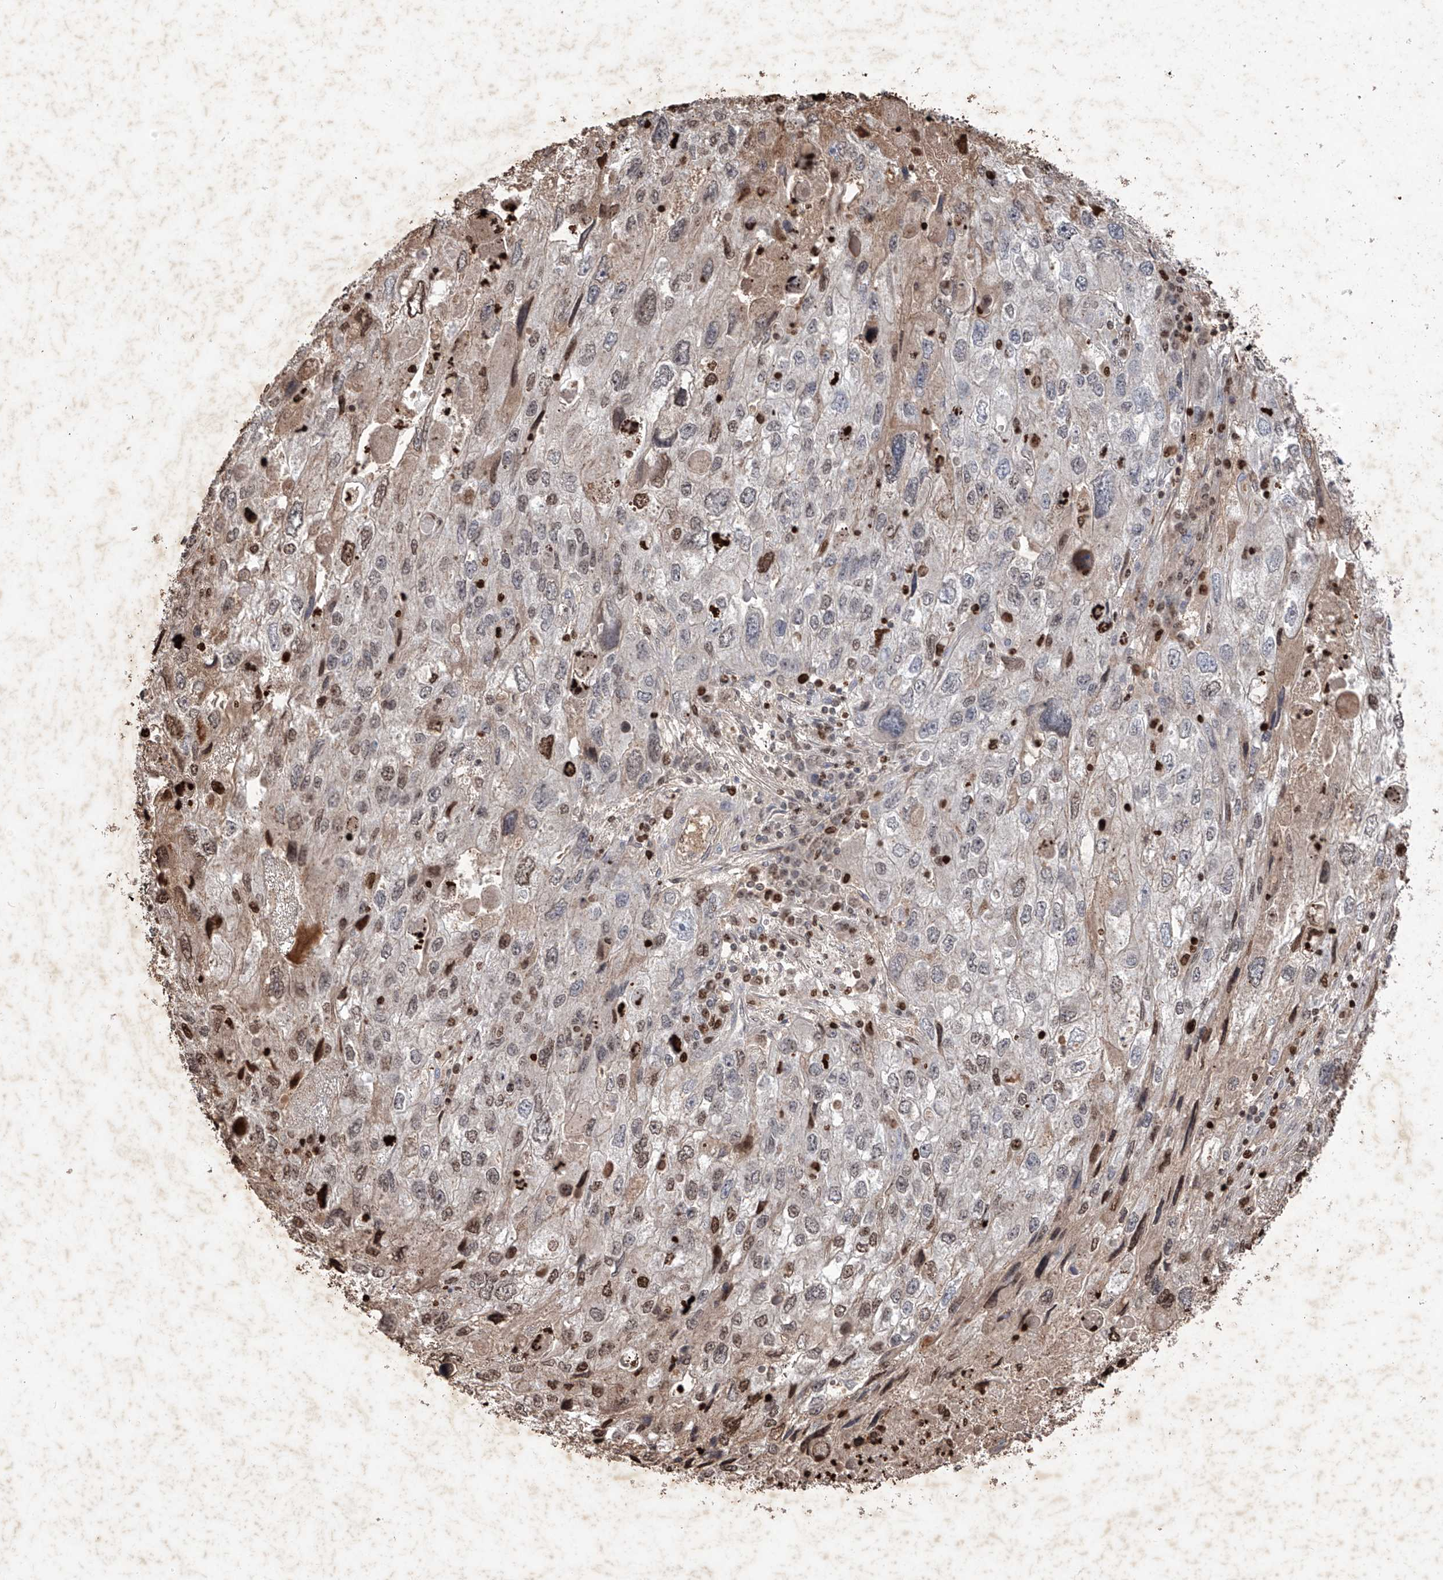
{"staining": {"intensity": "moderate", "quantity": "<25%", "location": "nuclear"}, "tissue": "endometrial cancer", "cell_type": "Tumor cells", "image_type": "cancer", "snomed": [{"axis": "morphology", "description": "Adenocarcinoma, NOS"}, {"axis": "topography", "description": "Endometrium"}], "caption": "An immunohistochemistry micrograph of tumor tissue is shown. Protein staining in brown highlights moderate nuclear positivity in endometrial cancer within tumor cells.", "gene": "EDN1", "patient": {"sex": "female", "age": 49}}